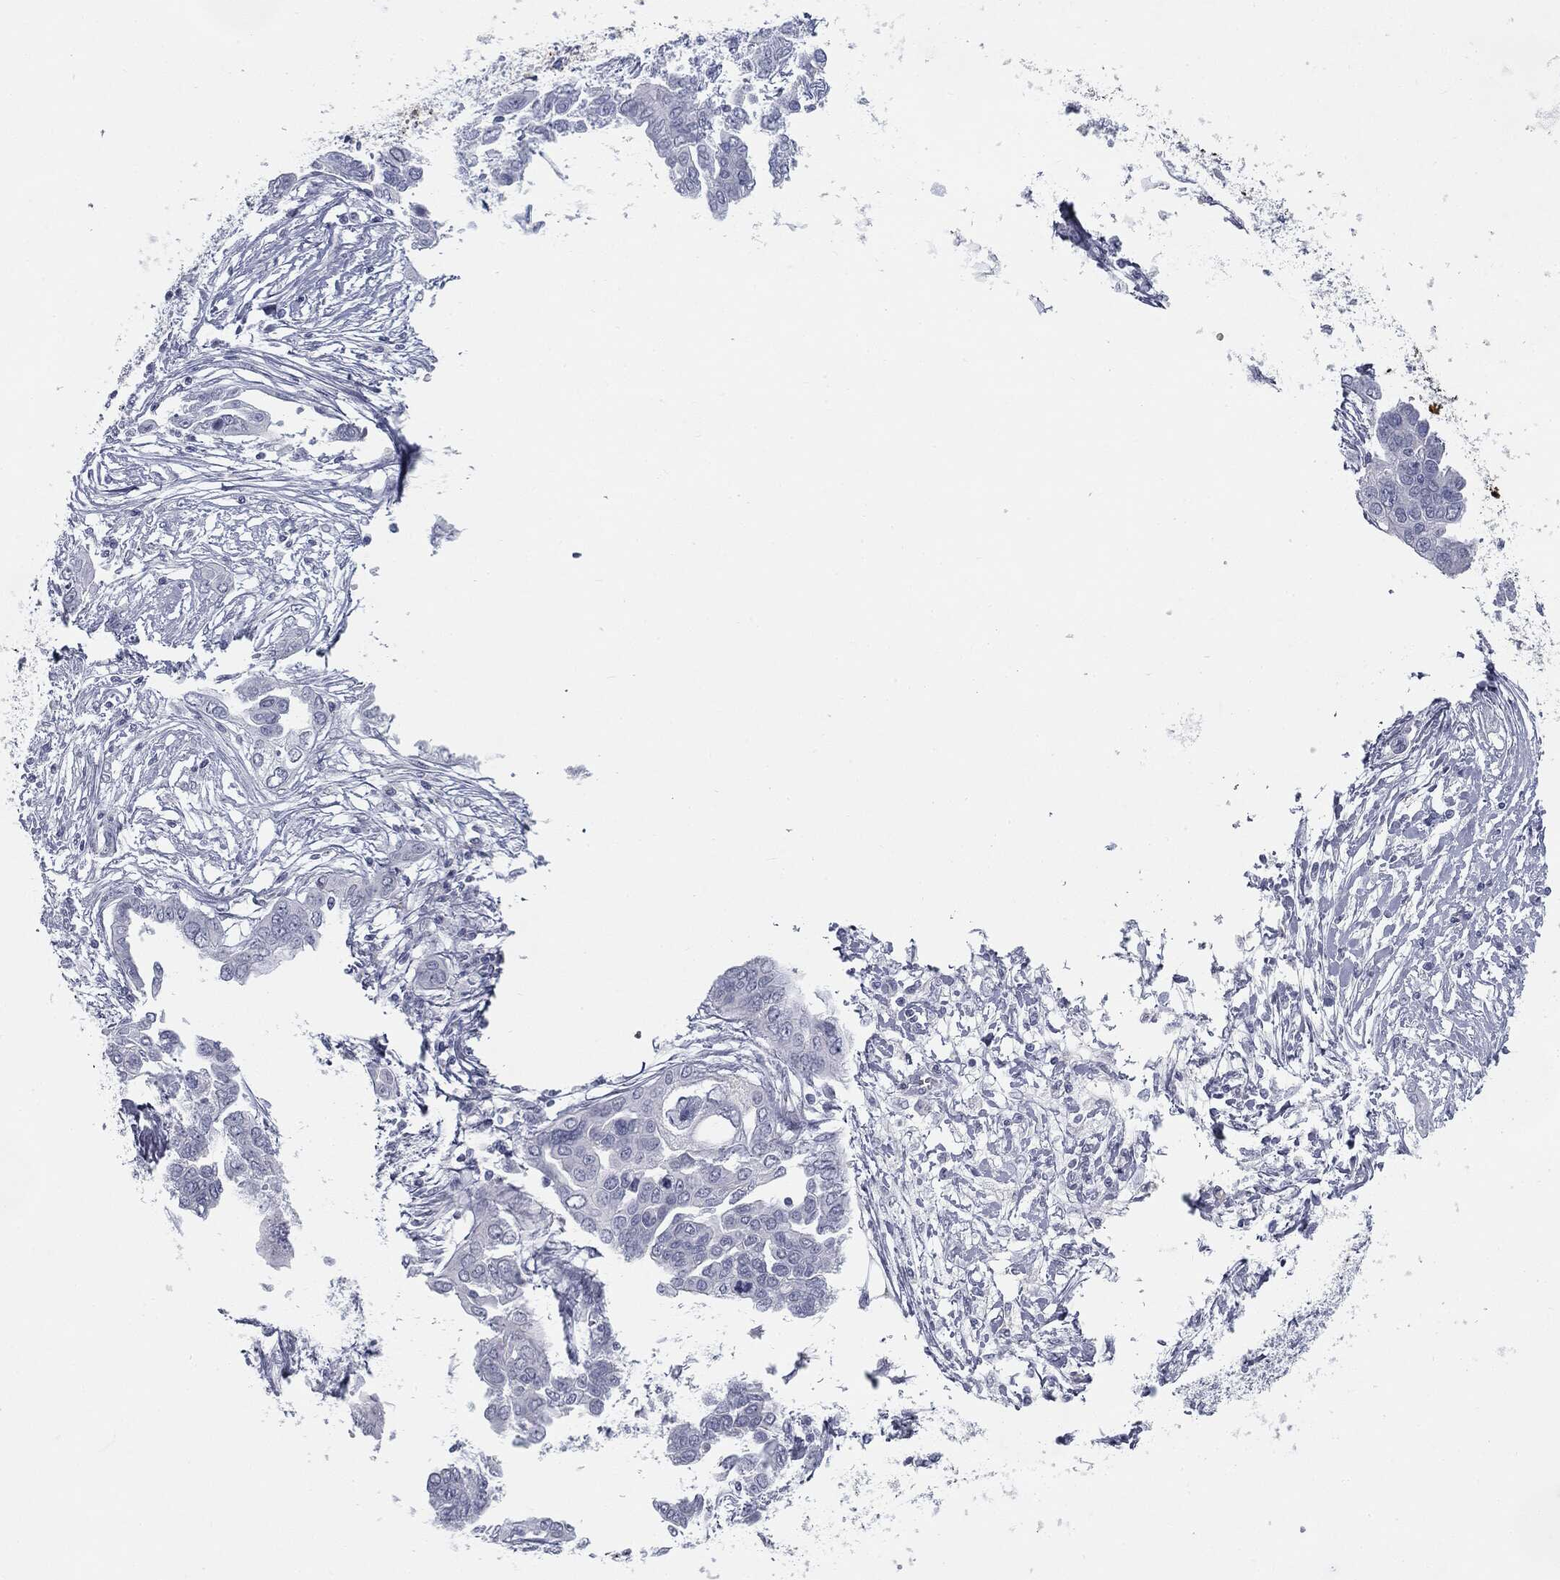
{"staining": {"intensity": "negative", "quantity": "none", "location": "none"}, "tissue": "ovarian cancer", "cell_type": "Tumor cells", "image_type": "cancer", "snomed": [{"axis": "morphology", "description": "Cystadenocarcinoma, serous, NOS"}, {"axis": "topography", "description": "Ovary"}], "caption": "Immunohistochemical staining of human ovarian serous cystadenocarcinoma displays no significant positivity in tumor cells.", "gene": "TPO", "patient": {"sex": "female", "age": 59}}